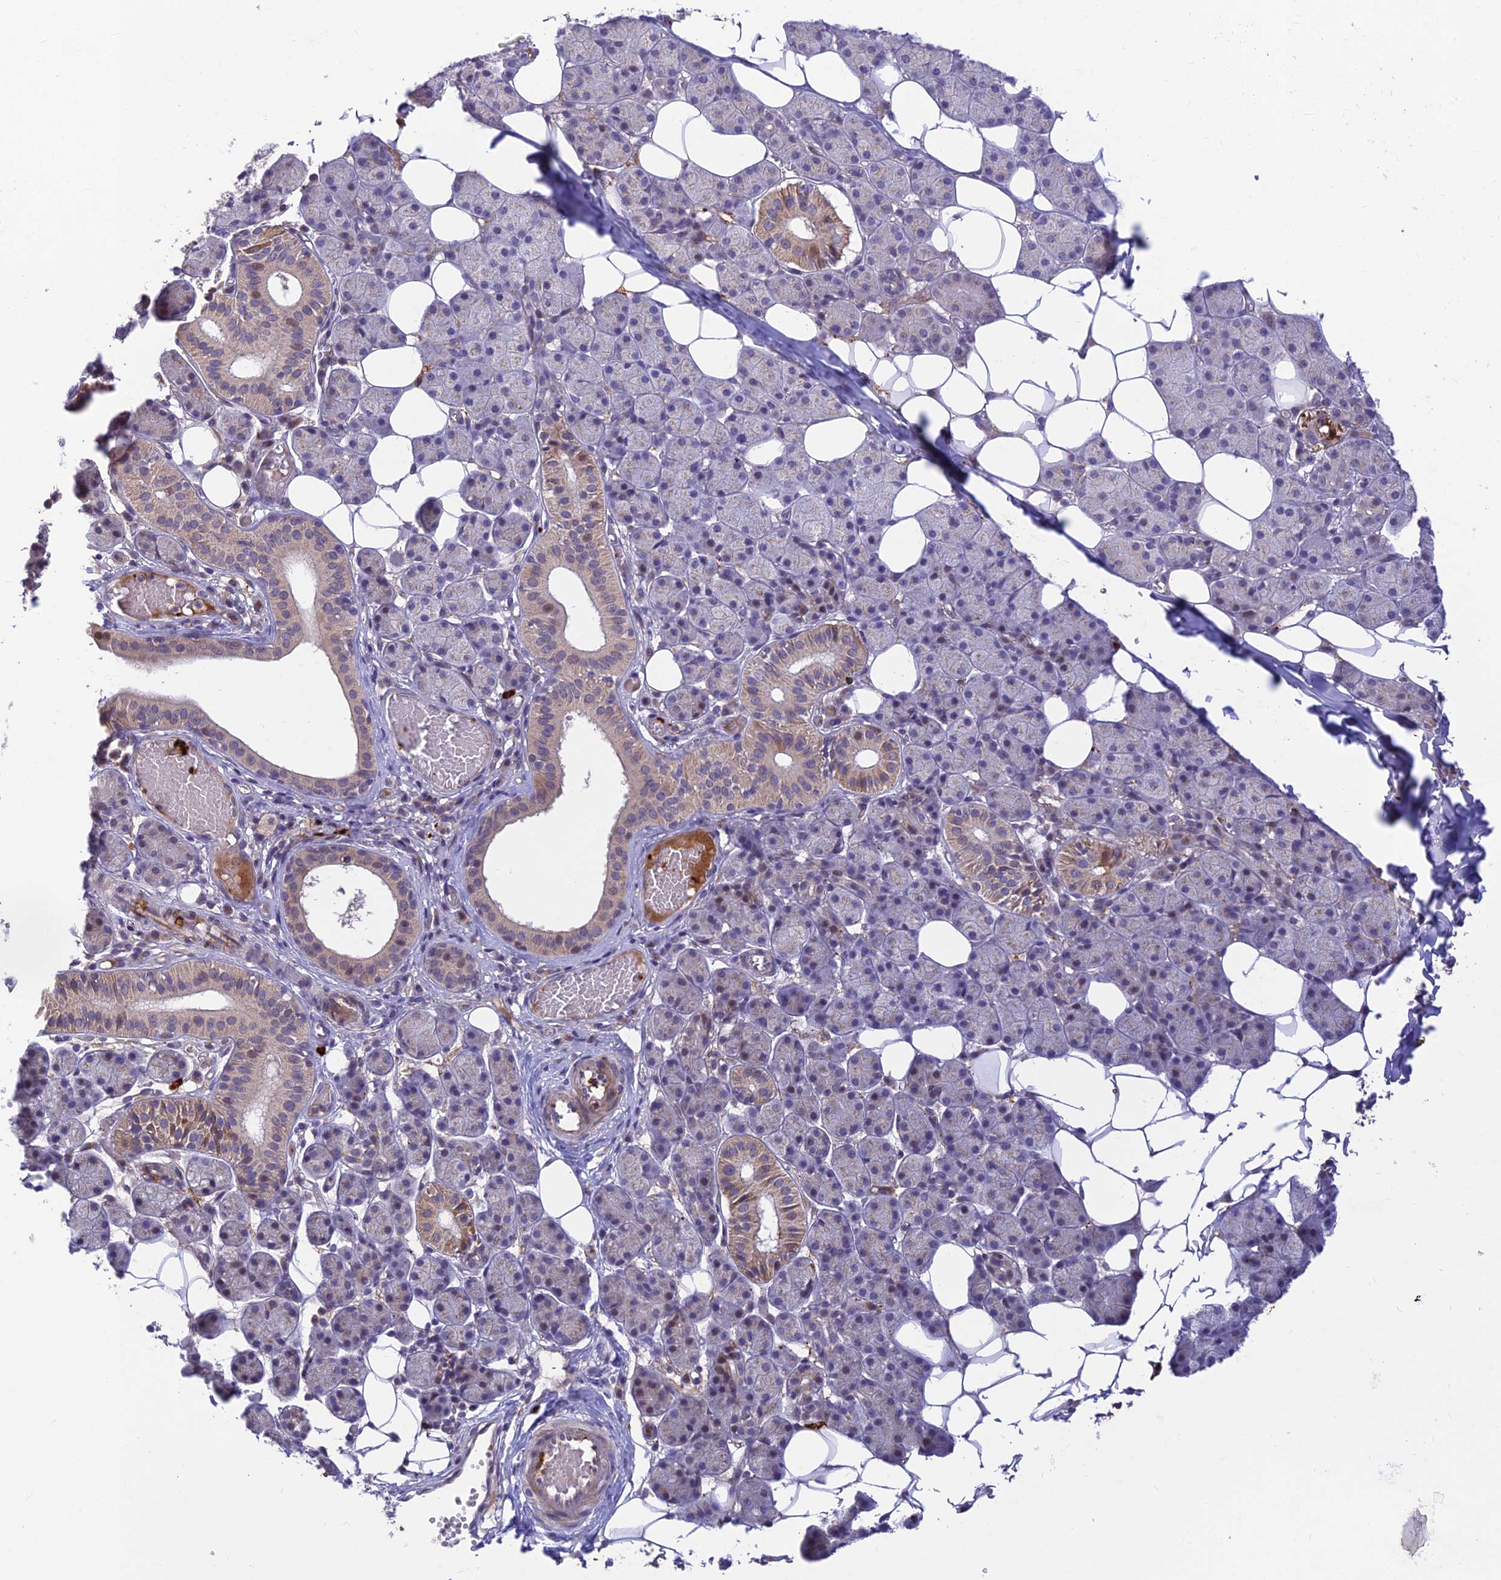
{"staining": {"intensity": "moderate", "quantity": "<25%", "location": "cytoplasmic/membranous"}, "tissue": "salivary gland", "cell_type": "Glandular cells", "image_type": "normal", "snomed": [{"axis": "morphology", "description": "Normal tissue, NOS"}, {"axis": "topography", "description": "Salivary gland"}], "caption": "Glandular cells reveal low levels of moderate cytoplasmic/membranous staining in approximately <25% of cells in normal salivary gland. Nuclei are stained in blue.", "gene": "ASPDH", "patient": {"sex": "female", "age": 33}}